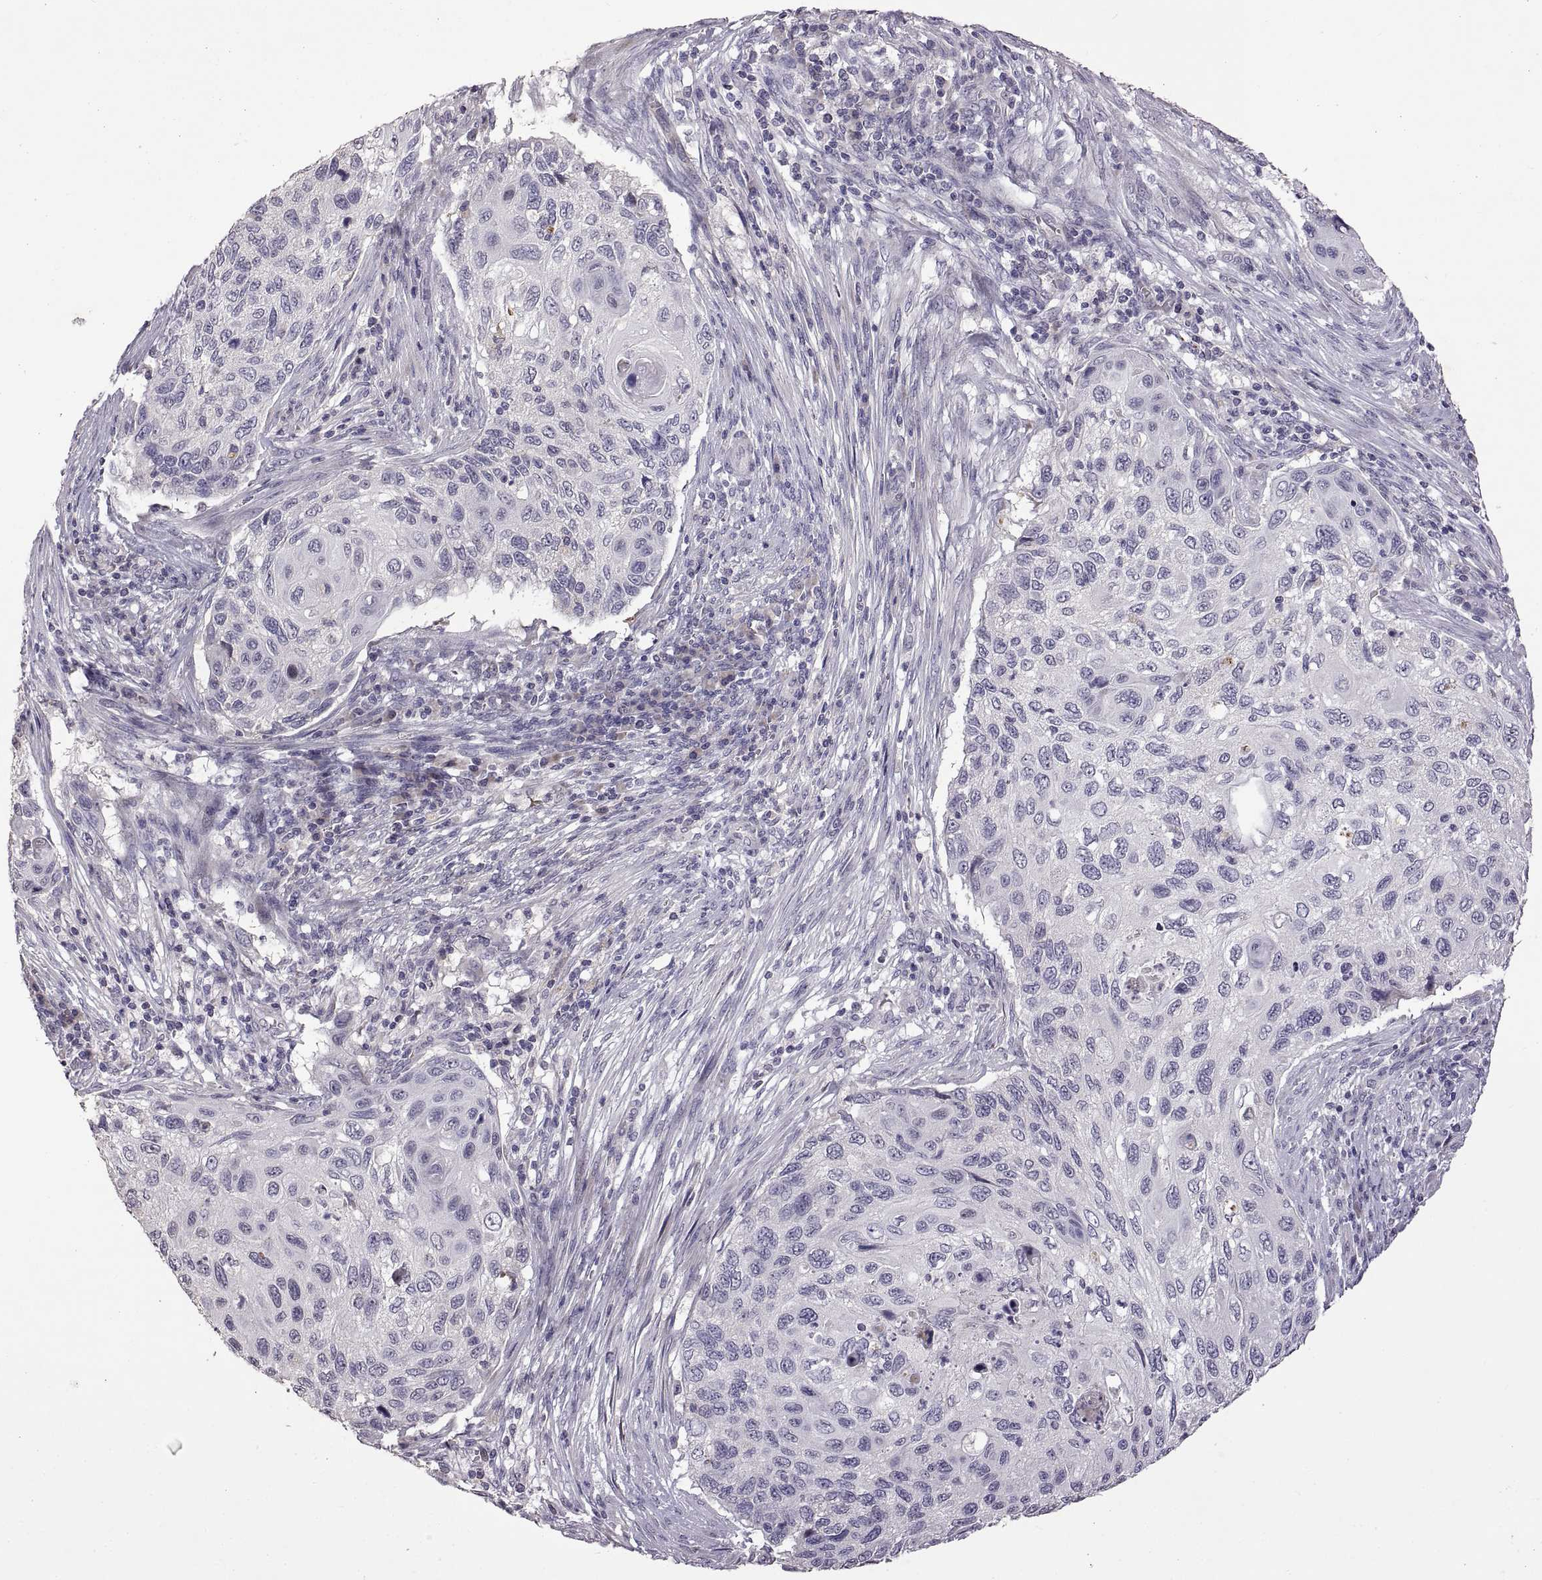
{"staining": {"intensity": "negative", "quantity": "none", "location": "none"}, "tissue": "cervical cancer", "cell_type": "Tumor cells", "image_type": "cancer", "snomed": [{"axis": "morphology", "description": "Squamous cell carcinoma, NOS"}, {"axis": "topography", "description": "Cervix"}], "caption": "This is an IHC photomicrograph of human cervical cancer (squamous cell carcinoma). There is no staining in tumor cells.", "gene": "DEFB136", "patient": {"sex": "female", "age": 70}}